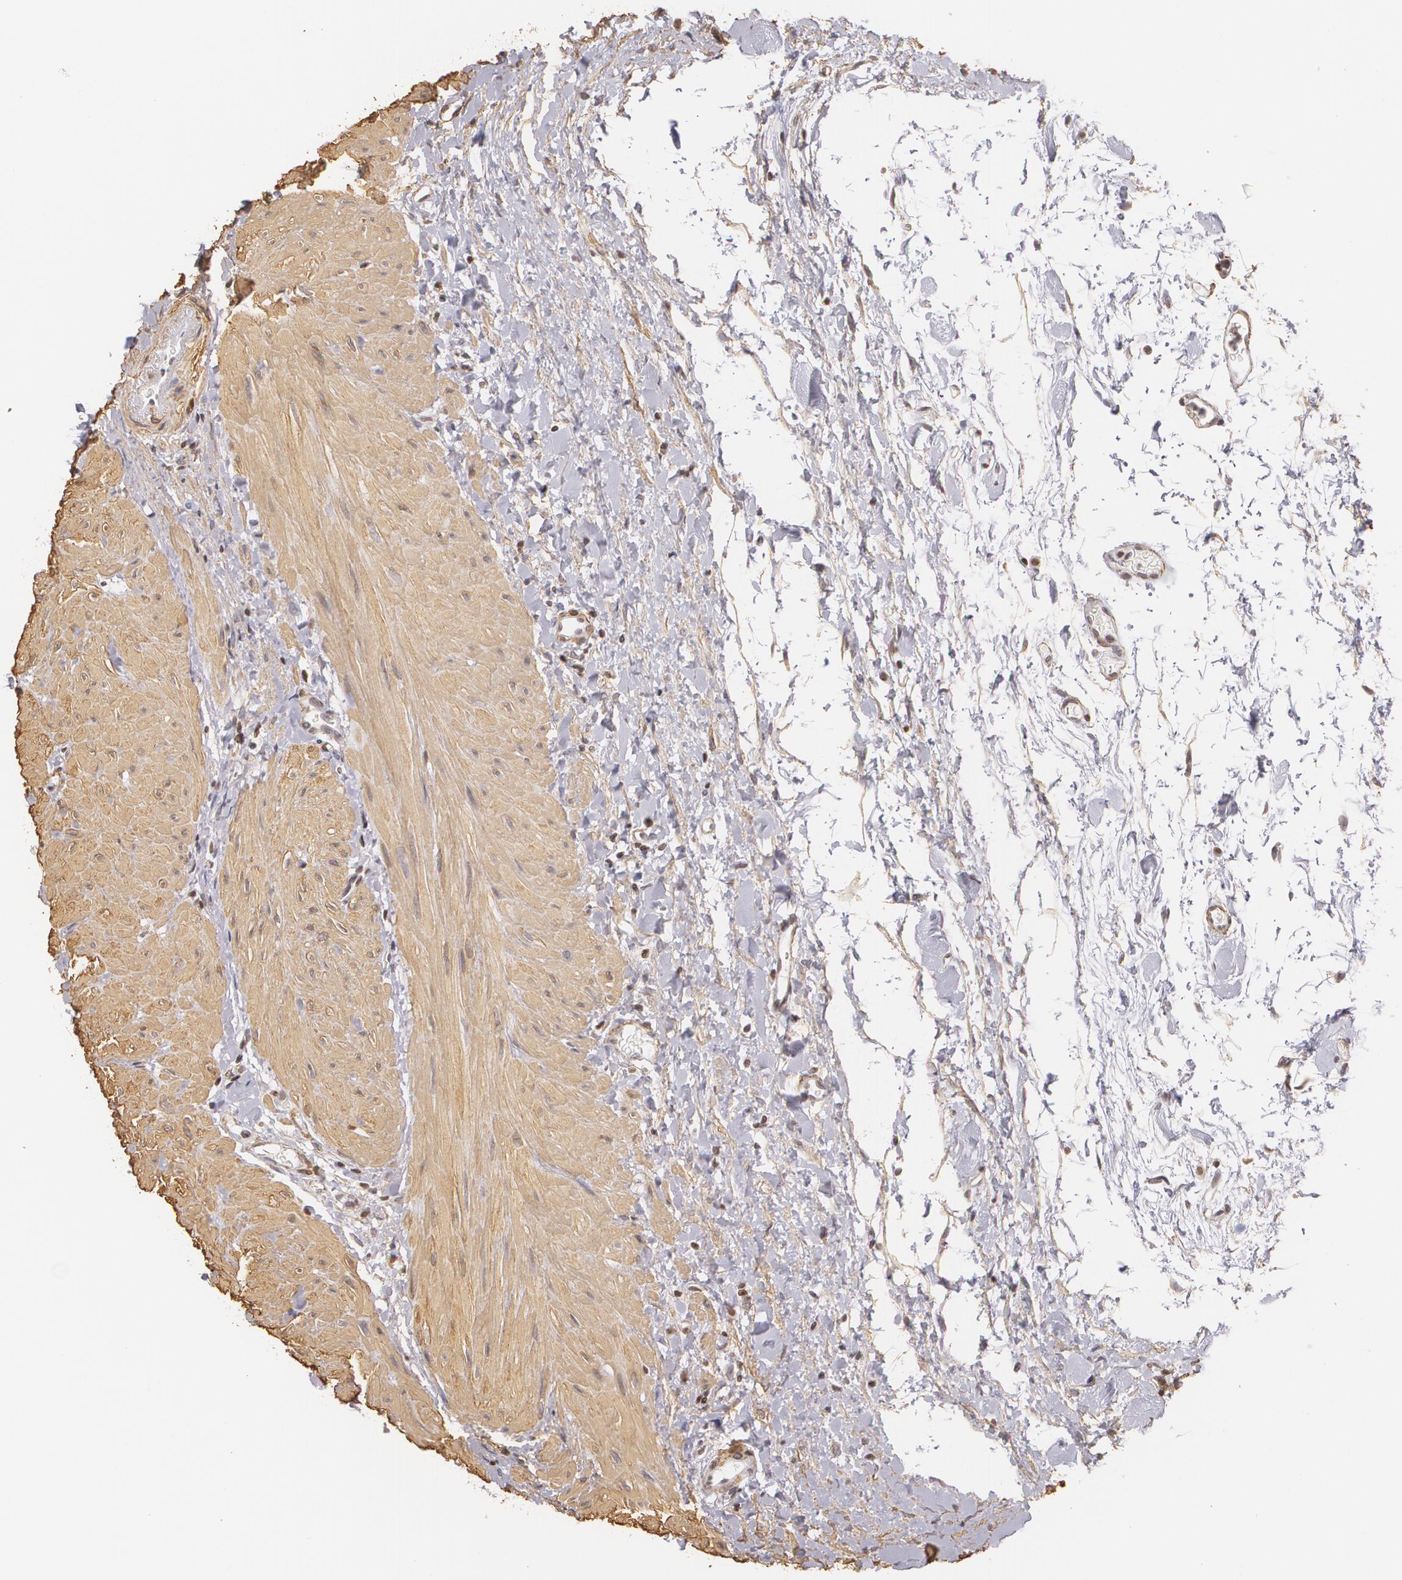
{"staining": {"intensity": "weak", "quantity": ">75%", "location": "cytoplasmic/membranous"}, "tissue": "gallbladder", "cell_type": "Glandular cells", "image_type": "normal", "snomed": [{"axis": "morphology", "description": "Normal tissue, NOS"}, {"axis": "morphology", "description": "Inflammation, NOS"}, {"axis": "topography", "description": "Gallbladder"}], "caption": "Immunohistochemical staining of normal human gallbladder displays weak cytoplasmic/membranous protein positivity in approximately >75% of glandular cells. (DAB (3,3'-diaminobenzidine) = brown stain, brightfield microscopy at high magnification).", "gene": "VAMP1", "patient": {"sex": "male", "age": 66}}